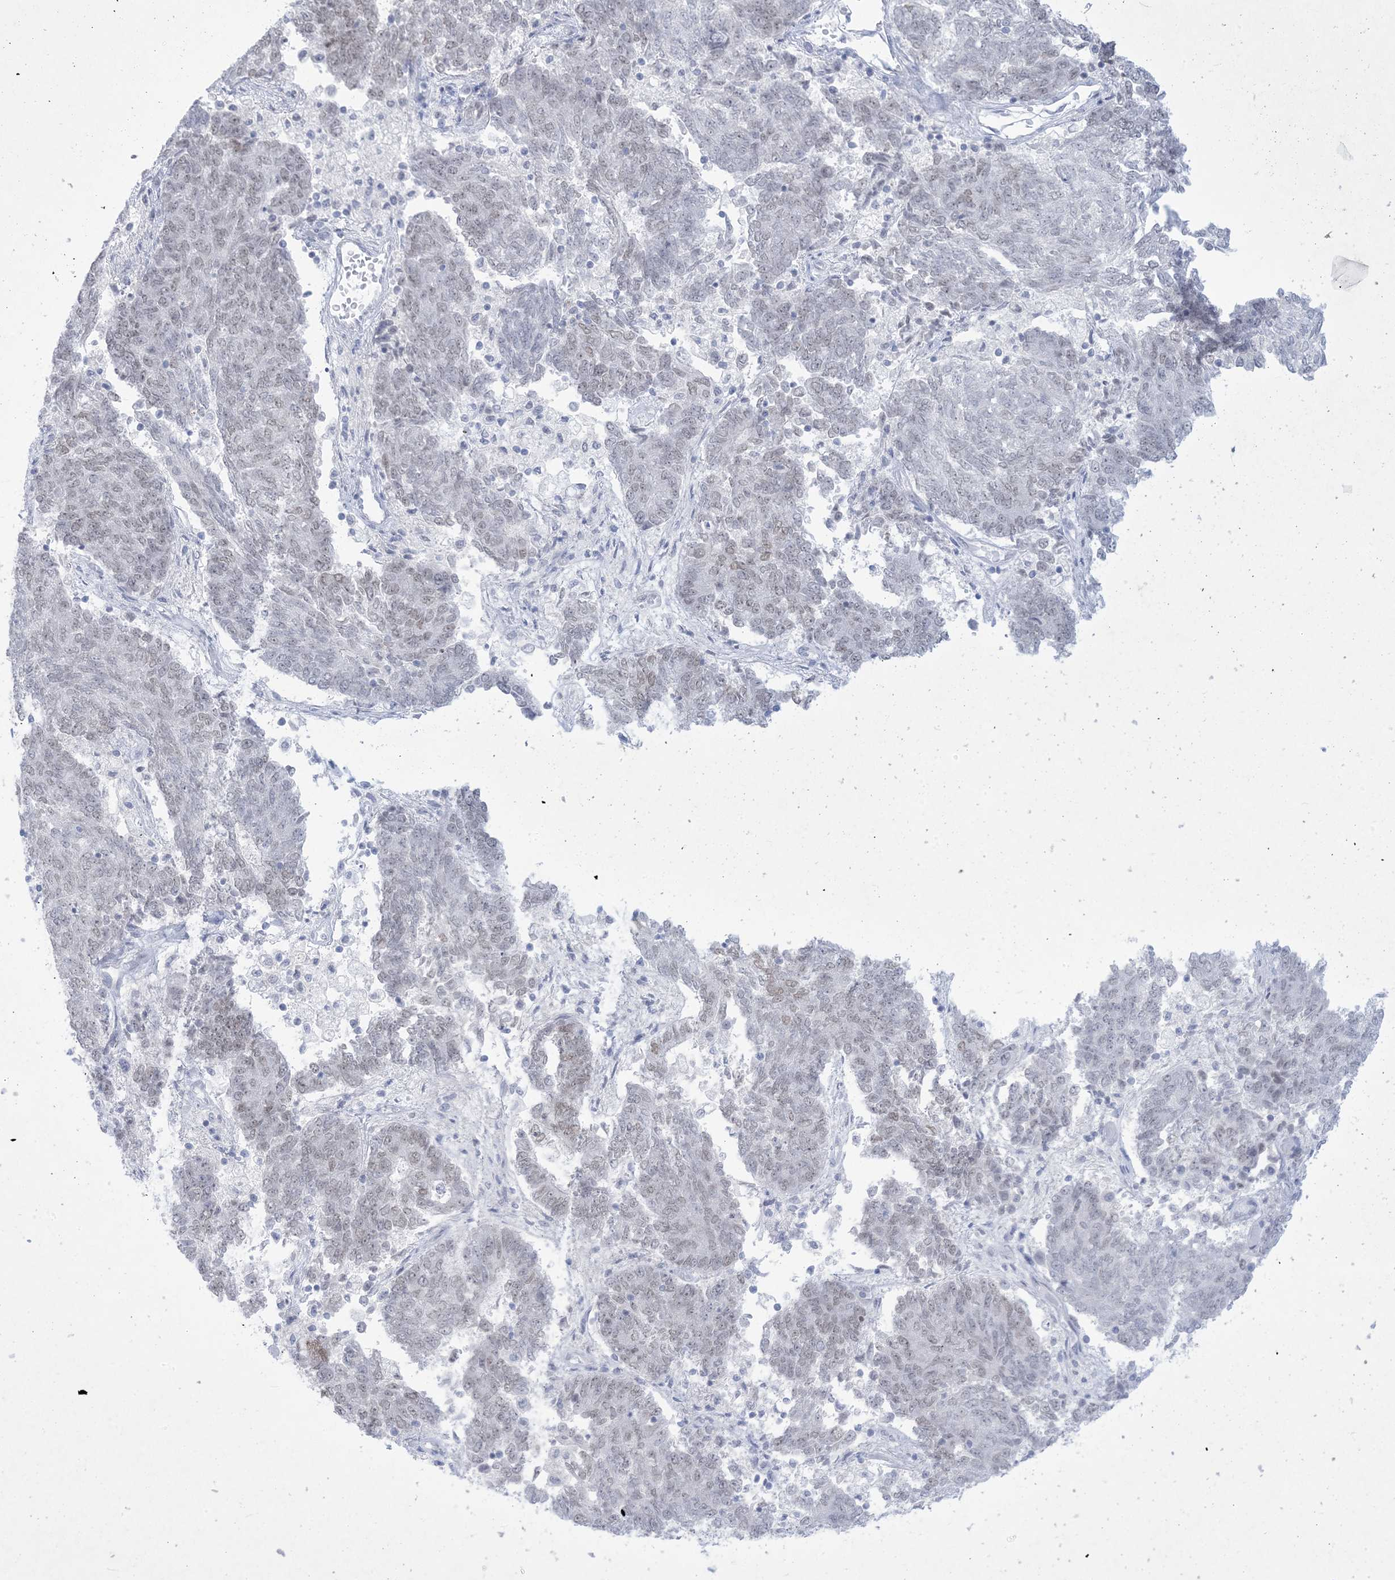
{"staining": {"intensity": "weak", "quantity": "<25%", "location": "nuclear"}, "tissue": "endometrial cancer", "cell_type": "Tumor cells", "image_type": "cancer", "snomed": [{"axis": "morphology", "description": "Adenocarcinoma, NOS"}, {"axis": "topography", "description": "Endometrium"}], "caption": "Tumor cells show no significant positivity in adenocarcinoma (endometrial).", "gene": "HOMEZ", "patient": {"sex": "female", "age": 80}}